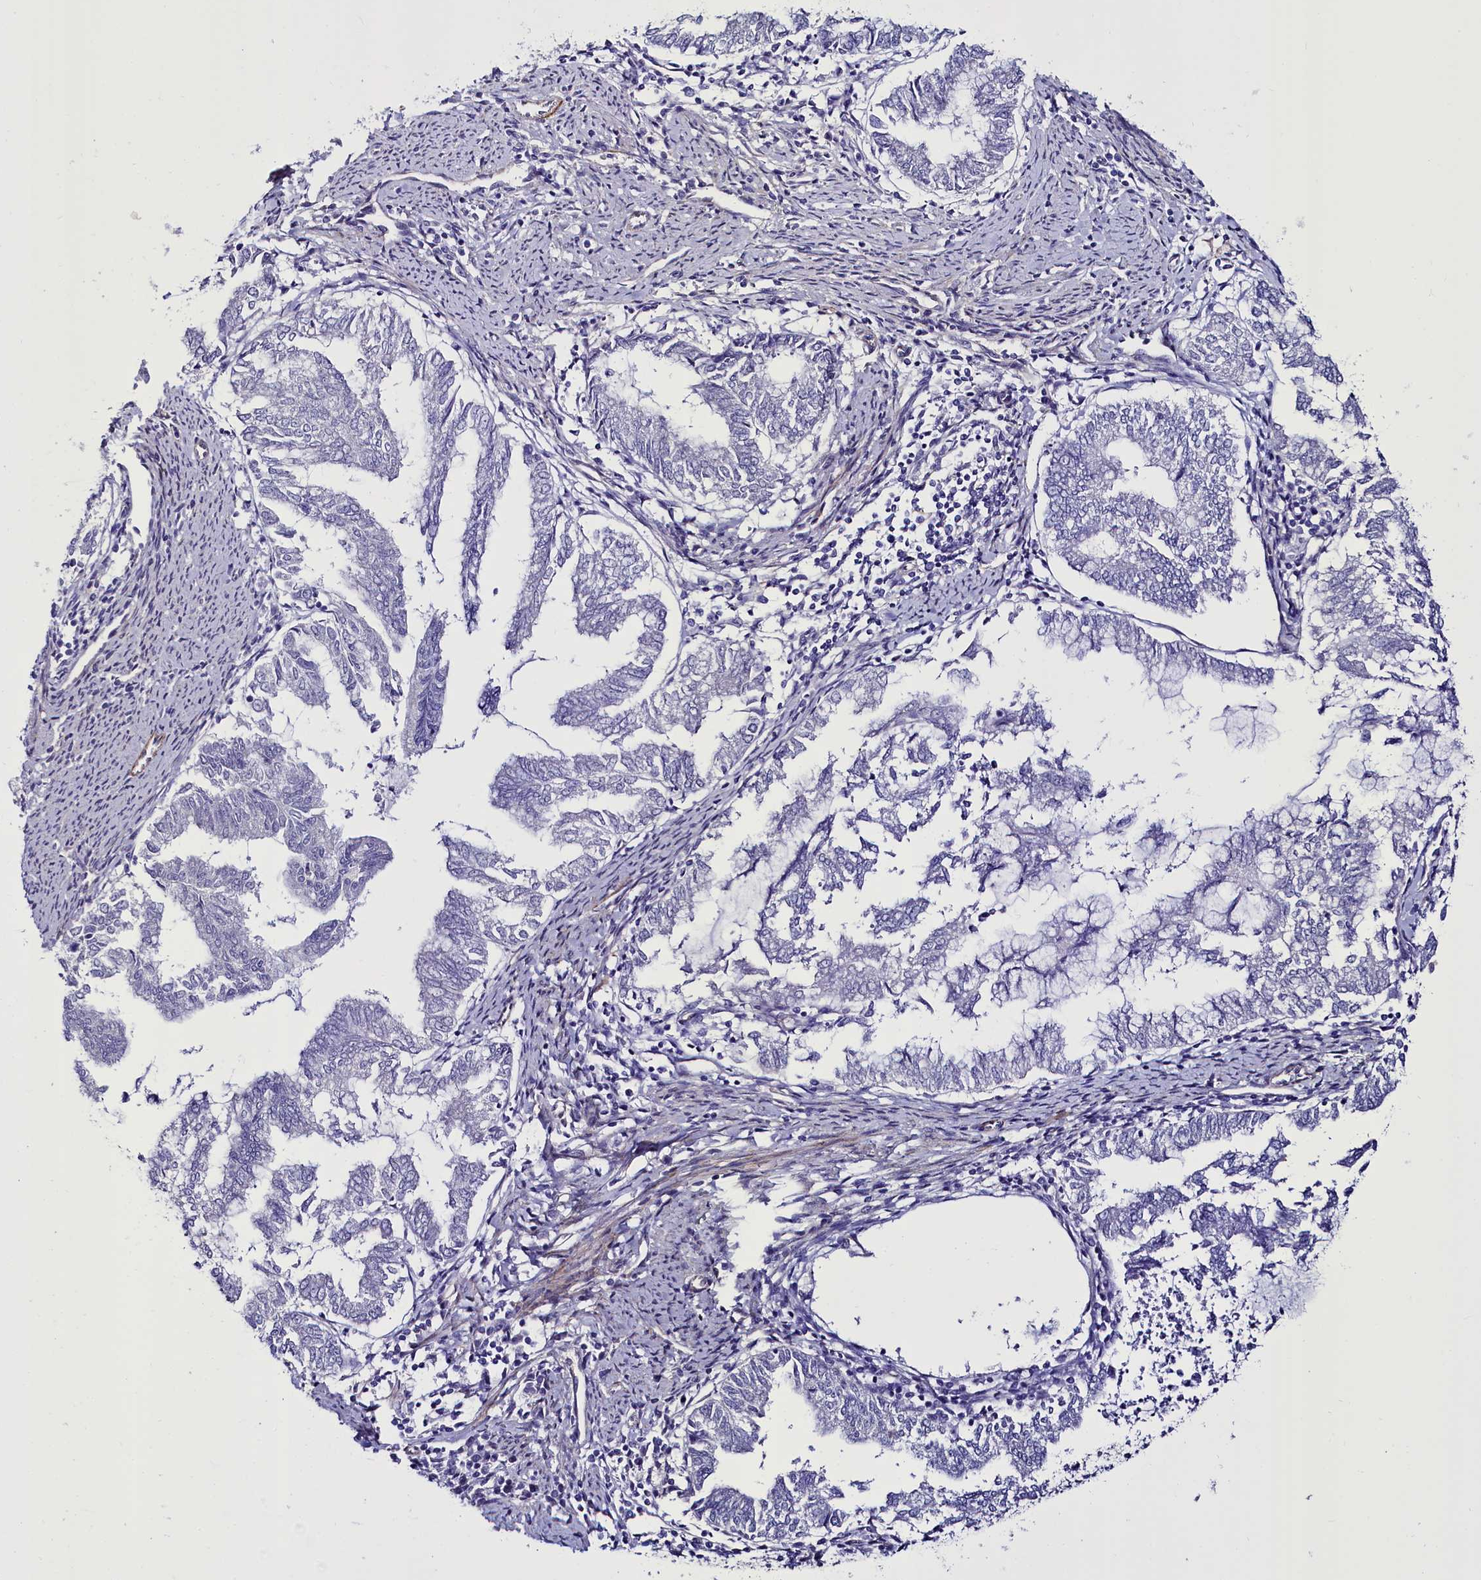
{"staining": {"intensity": "negative", "quantity": "none", "location": "none"}, "tissue": "endometrial cancer", "cell_type": "Tumor cells", "image_type": "cancer", "snomed": [{"axis": "morphology", "description": "Adenocarcinoma, NOS"}, {"axis": "topography", "description": "Endometrium"}], "caption": "Histopathology image shows no protein staining in tumor cells of endometrial cancer tissue.", "gene": "STXBP1", "patient": {"sex": "female", "age": 79}}